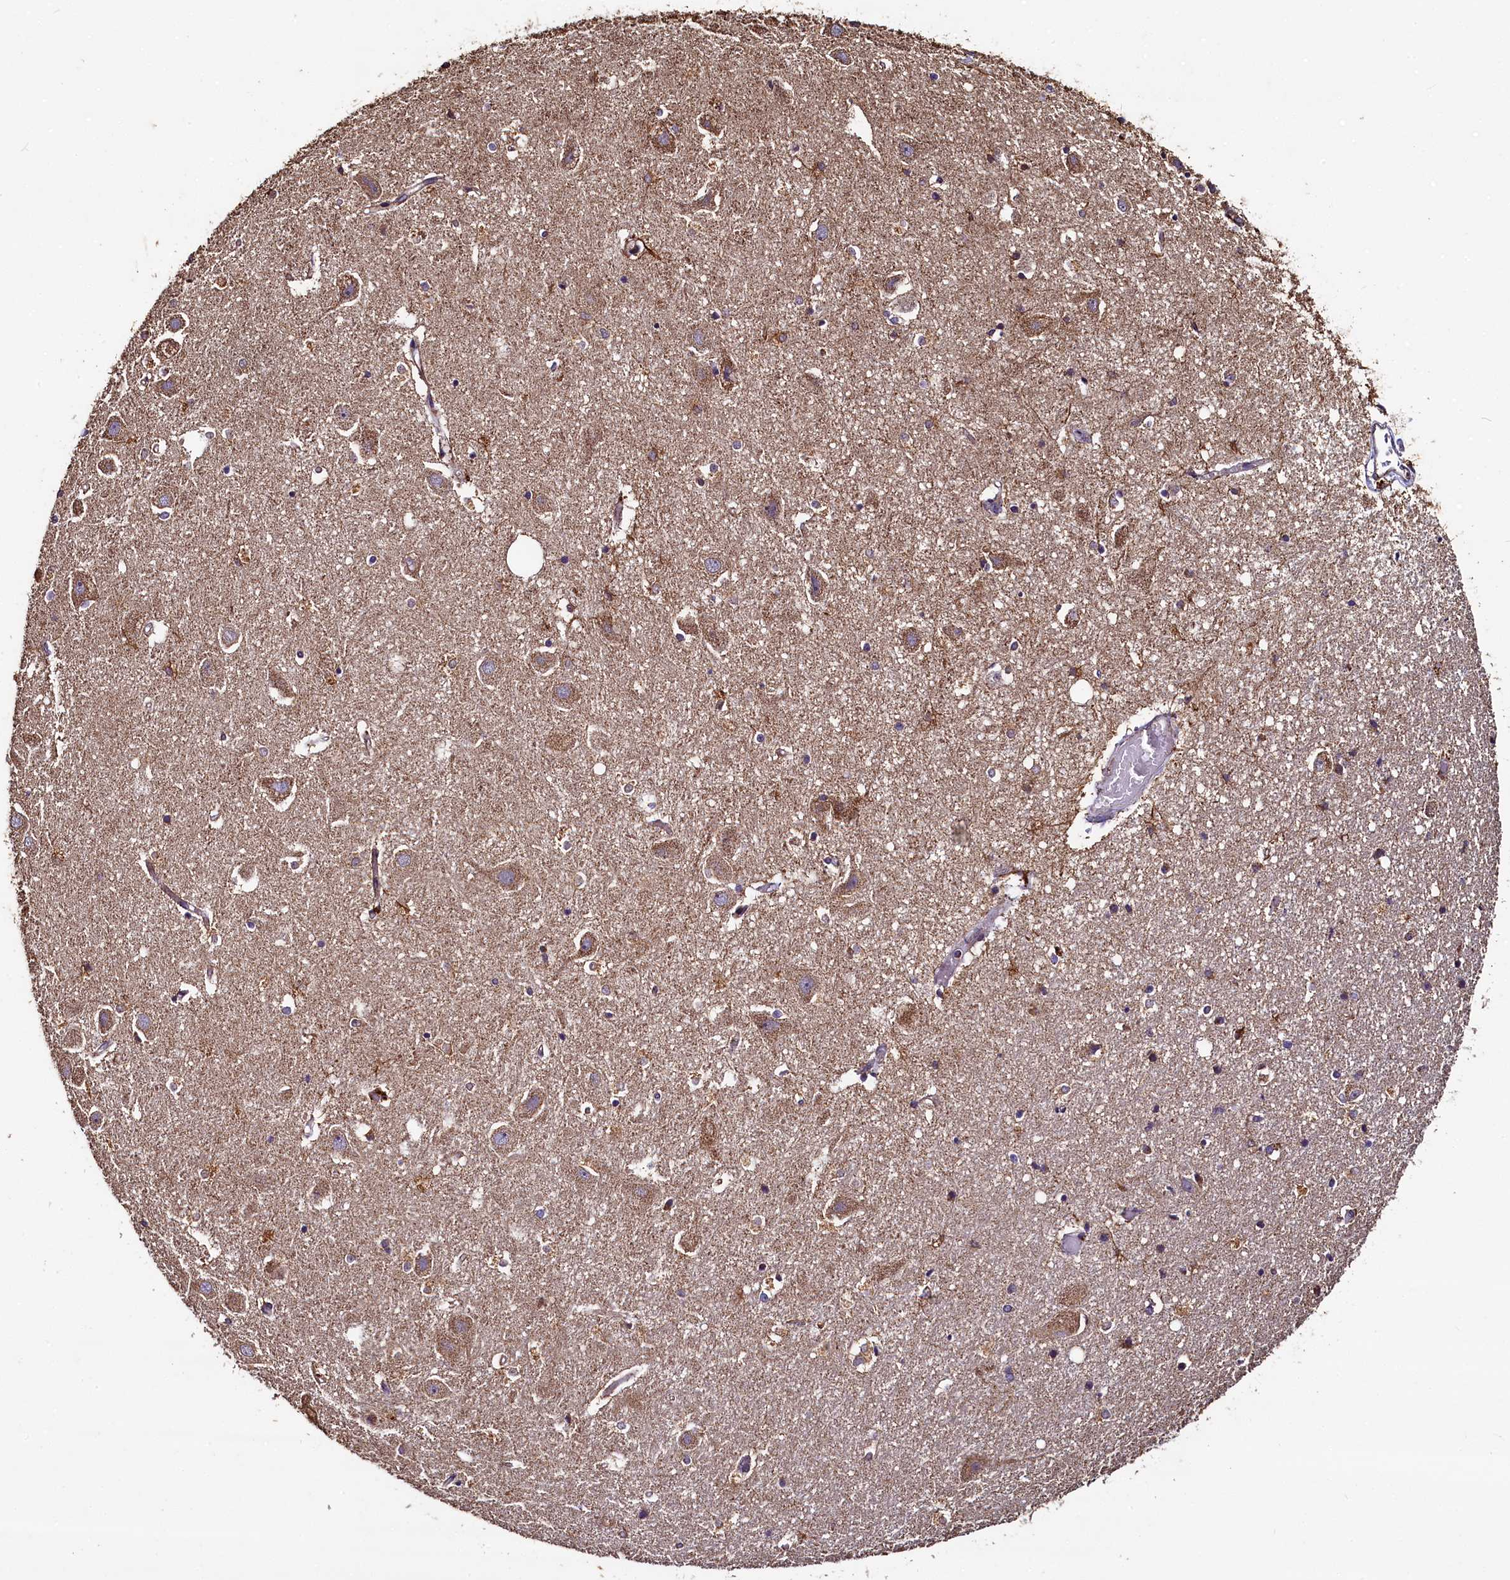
{"staining": {"intensity": "negative", "quantity": "none", "location": "none"}, "tissue": "hippocampus", "cell_type": "Glial cells", "image_type": "normal", "snomed": [{"axis": "morphology", "description": "Normal tissue, NOS"}, {"axis": "topography", "description": "Hippocampus"}], "caption": "Photomicrograph shows no significant protein positivity in glial cells of benign hippocampus.", "gene": "COQ9", "patient": {"sex": "female", "age": 52}}